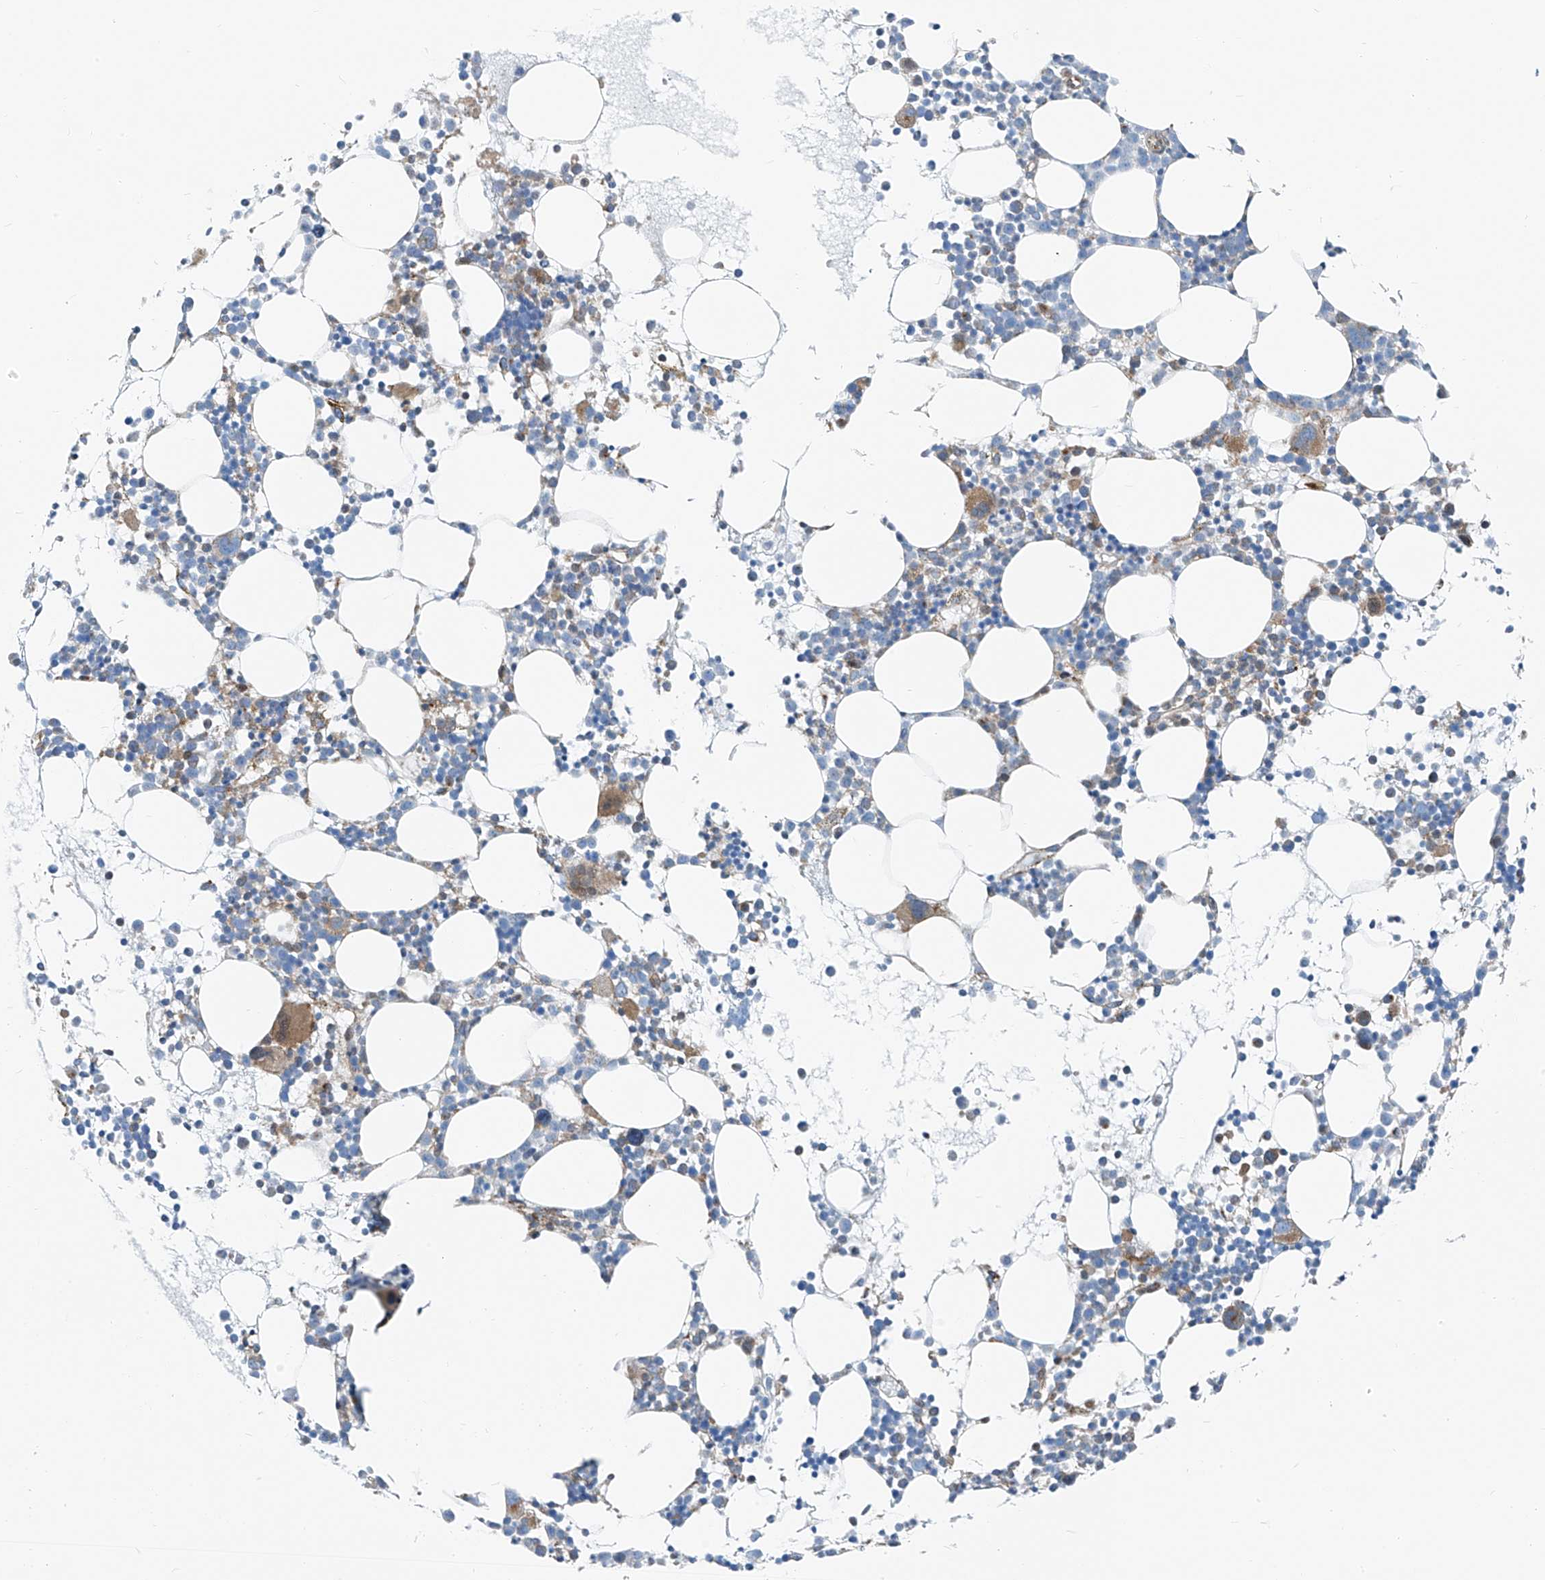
{"staining": {"intensity": "moderate", "quantity": "<25%", "location": "cytoplasmic/membranous"}, "tissue": "bone marrow", "cell_type": "Hematopoietic cells", "image_type": "normal", "snomed": [{"axis": "morphology", "description": "Normal tissue, NOS"}, {"axis": "topography", "description": "Bone marrow"}], "caption": "Approximately <25% of hematopoietic cells in normal human bone marrow exhibit moderate cytoplasmic/membranous protein staining as visualized by brown immunohistochemical staining.", "gene": "HIC2", "patient": {"sex": "female", "age": 62}}